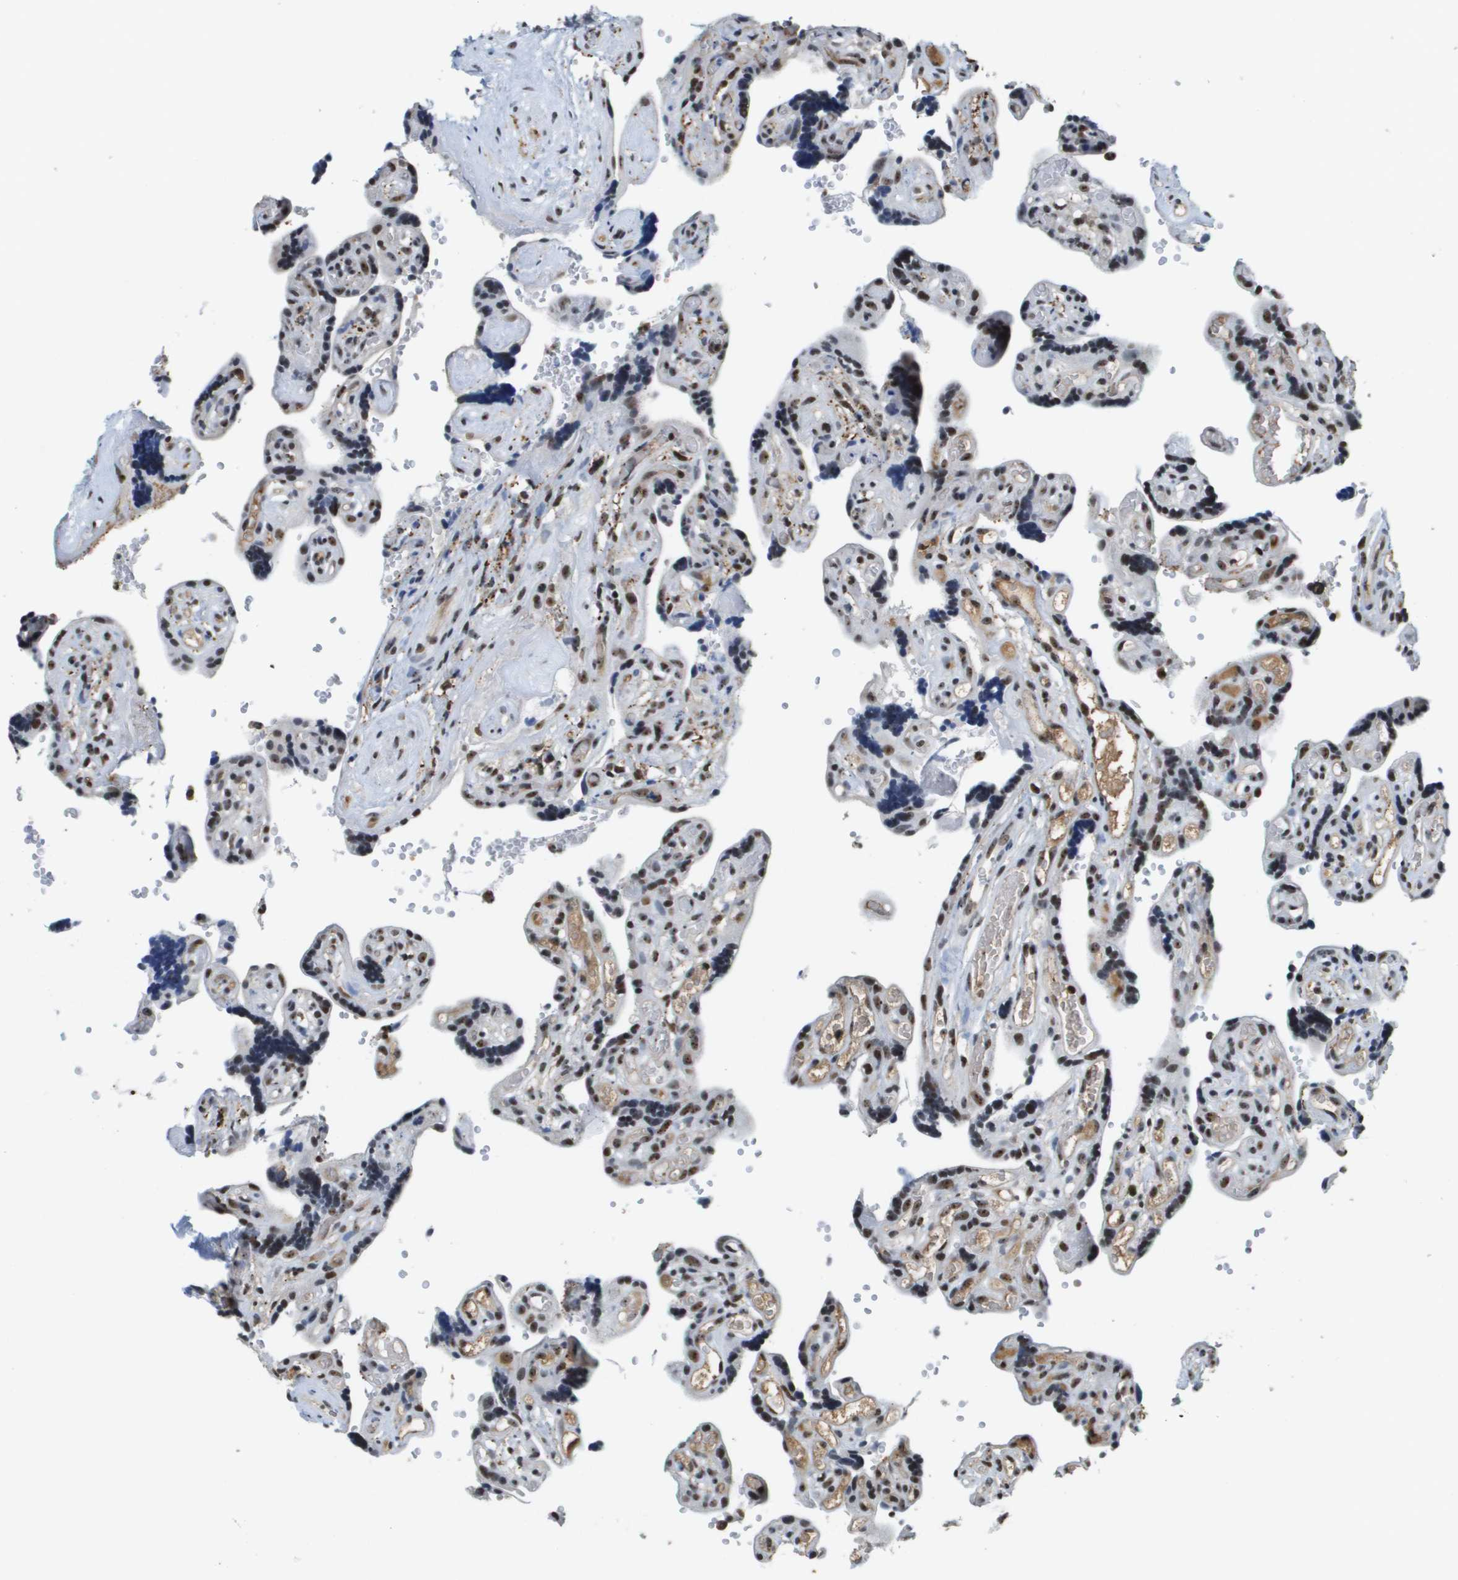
{"staining": {"intensity": "strong", "quantity": ">75%", "location": "nuclear"}, "tissue": "placenta", "cell_type": "Decidual cells", "image_type": "normal", "snomed": [{"axis": "morphology", "description": "Normal tissue, NOS"}, {"axis": "topography", "description": "Placenta"}], "caption": "Decidual cells exhibit high levels of strong nuclear staining in about >75% of cells in unremarkable placenta. (DAB (3,3'-diaminobenzidine) = brown stain, brightfield microscopy at high magnification).", "gene": "EP400", "patient": {"sex": "female", "age": 30}}